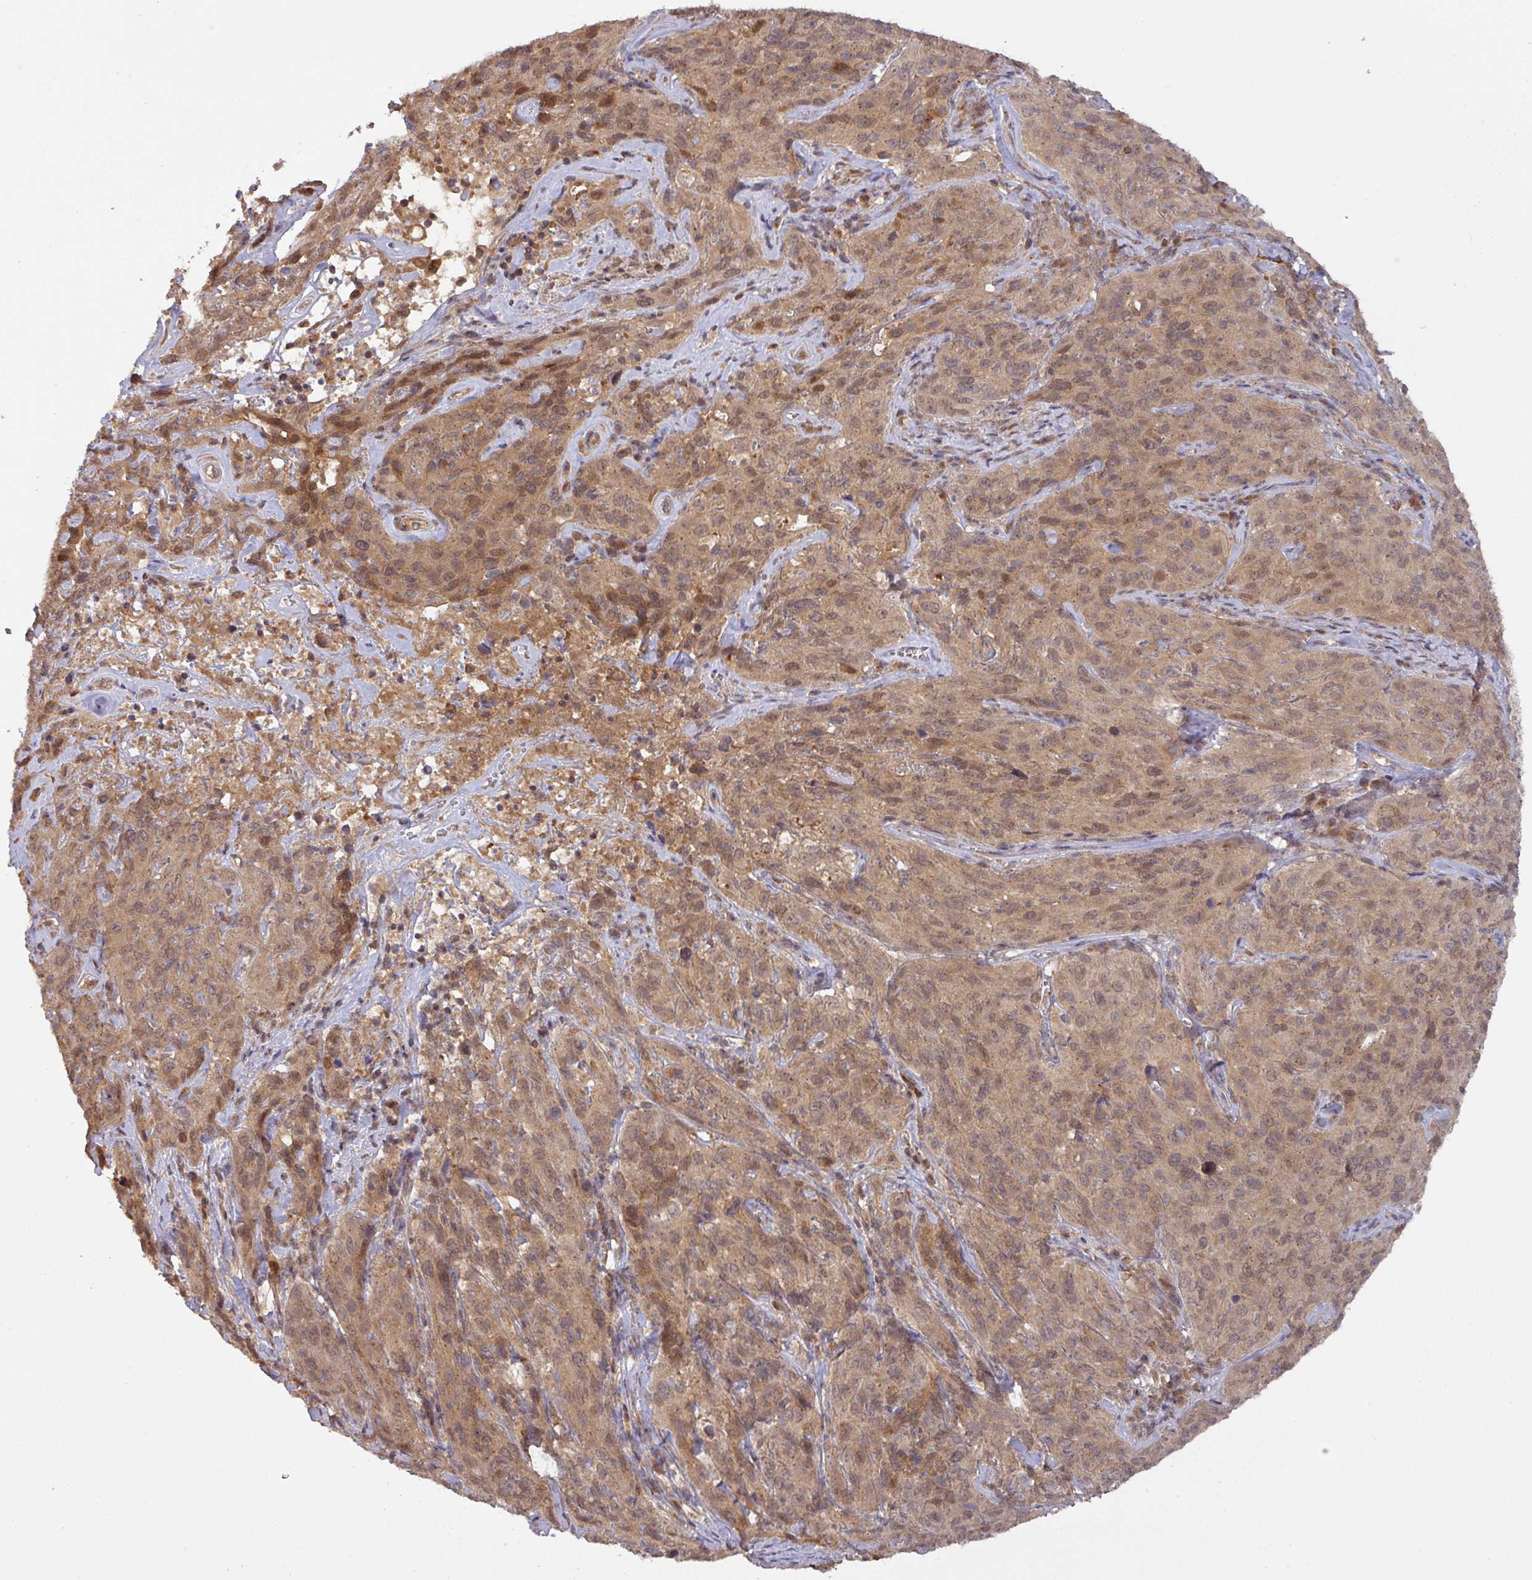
{"staining": {"intensity": "moderate", "quantity": ">75%", "location": "cytoplasmic/membranous"}, "tissue": "cervical cancer", "cell_type": "Tumor cells", "image_type": "cancer", "snomed": [{"axis": "morphology", "description": "Squamous cell carcinoma, NOS"}, {"axis": "topography", "description": "Cervix"}], "caption": "Approximately >75% of tumor cells in human cervical cancer exhibit moderate cytoplasmic/membranous protein positivity as visualized by brown immunohistochemical staining.", "gene": "CCDC121", "patient": {"sex": "female", "age": 51}}